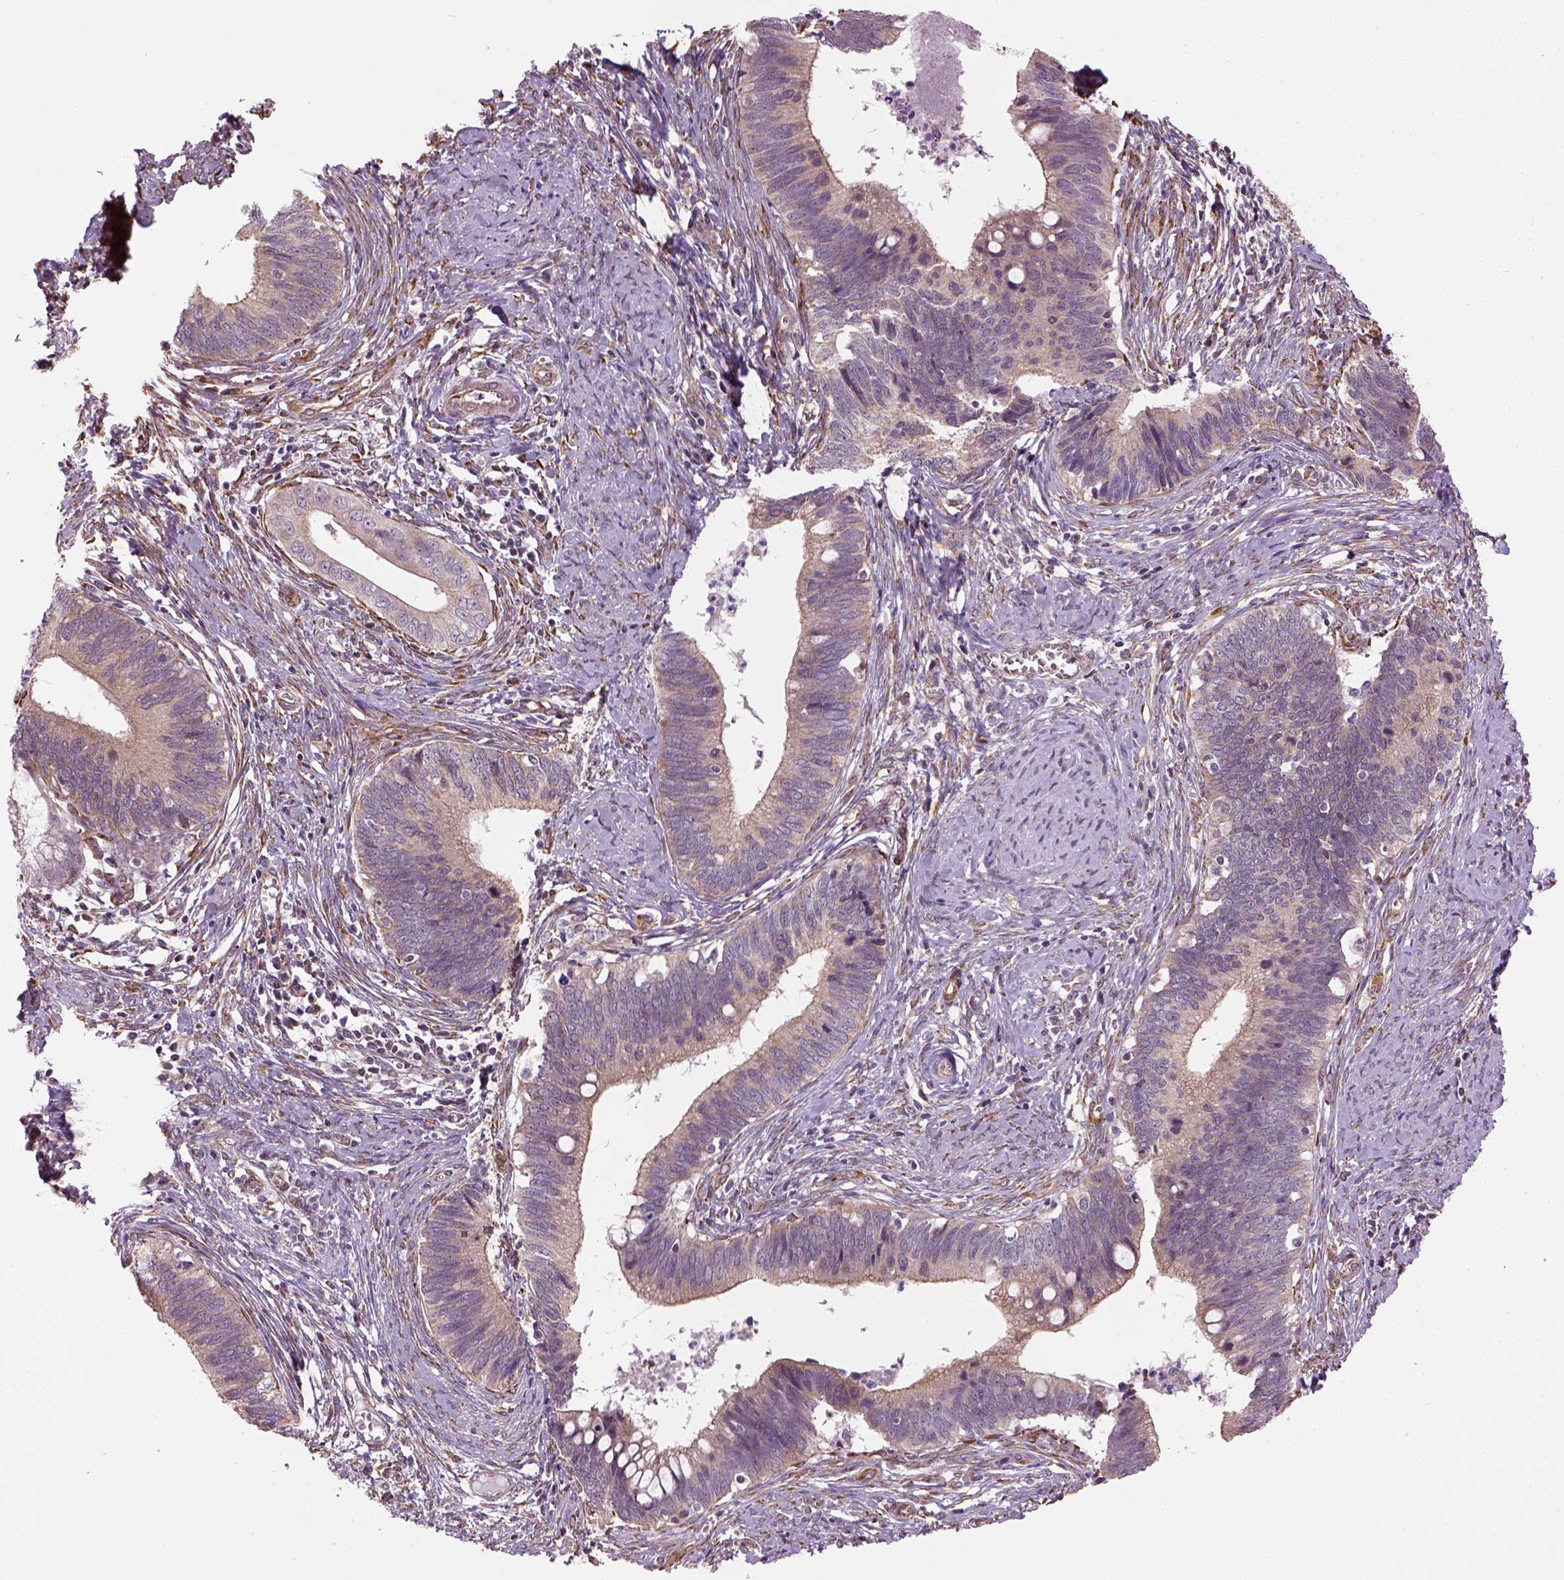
{"staining": {"intensity": "weak", "quantity": "<25%", "location": "cytoplasmic/membranous"}, "tissue": "cervical cancer", "cell_type": "Tumor cells", "image_type": "cancer", "snomed": [{"axis": "morphology", "description": "Adenocarcinoma, NOS"}, {"axis": "topography", "description": "Cervix"}], "caption": "Immunohistochemistry histopathology image of cervical cancer (adenocarcinoma) stained for a protein (brown), which shows no expression in tumor cells.", "gene": "XK", "patient": {"sex": "female", "age": 42}}